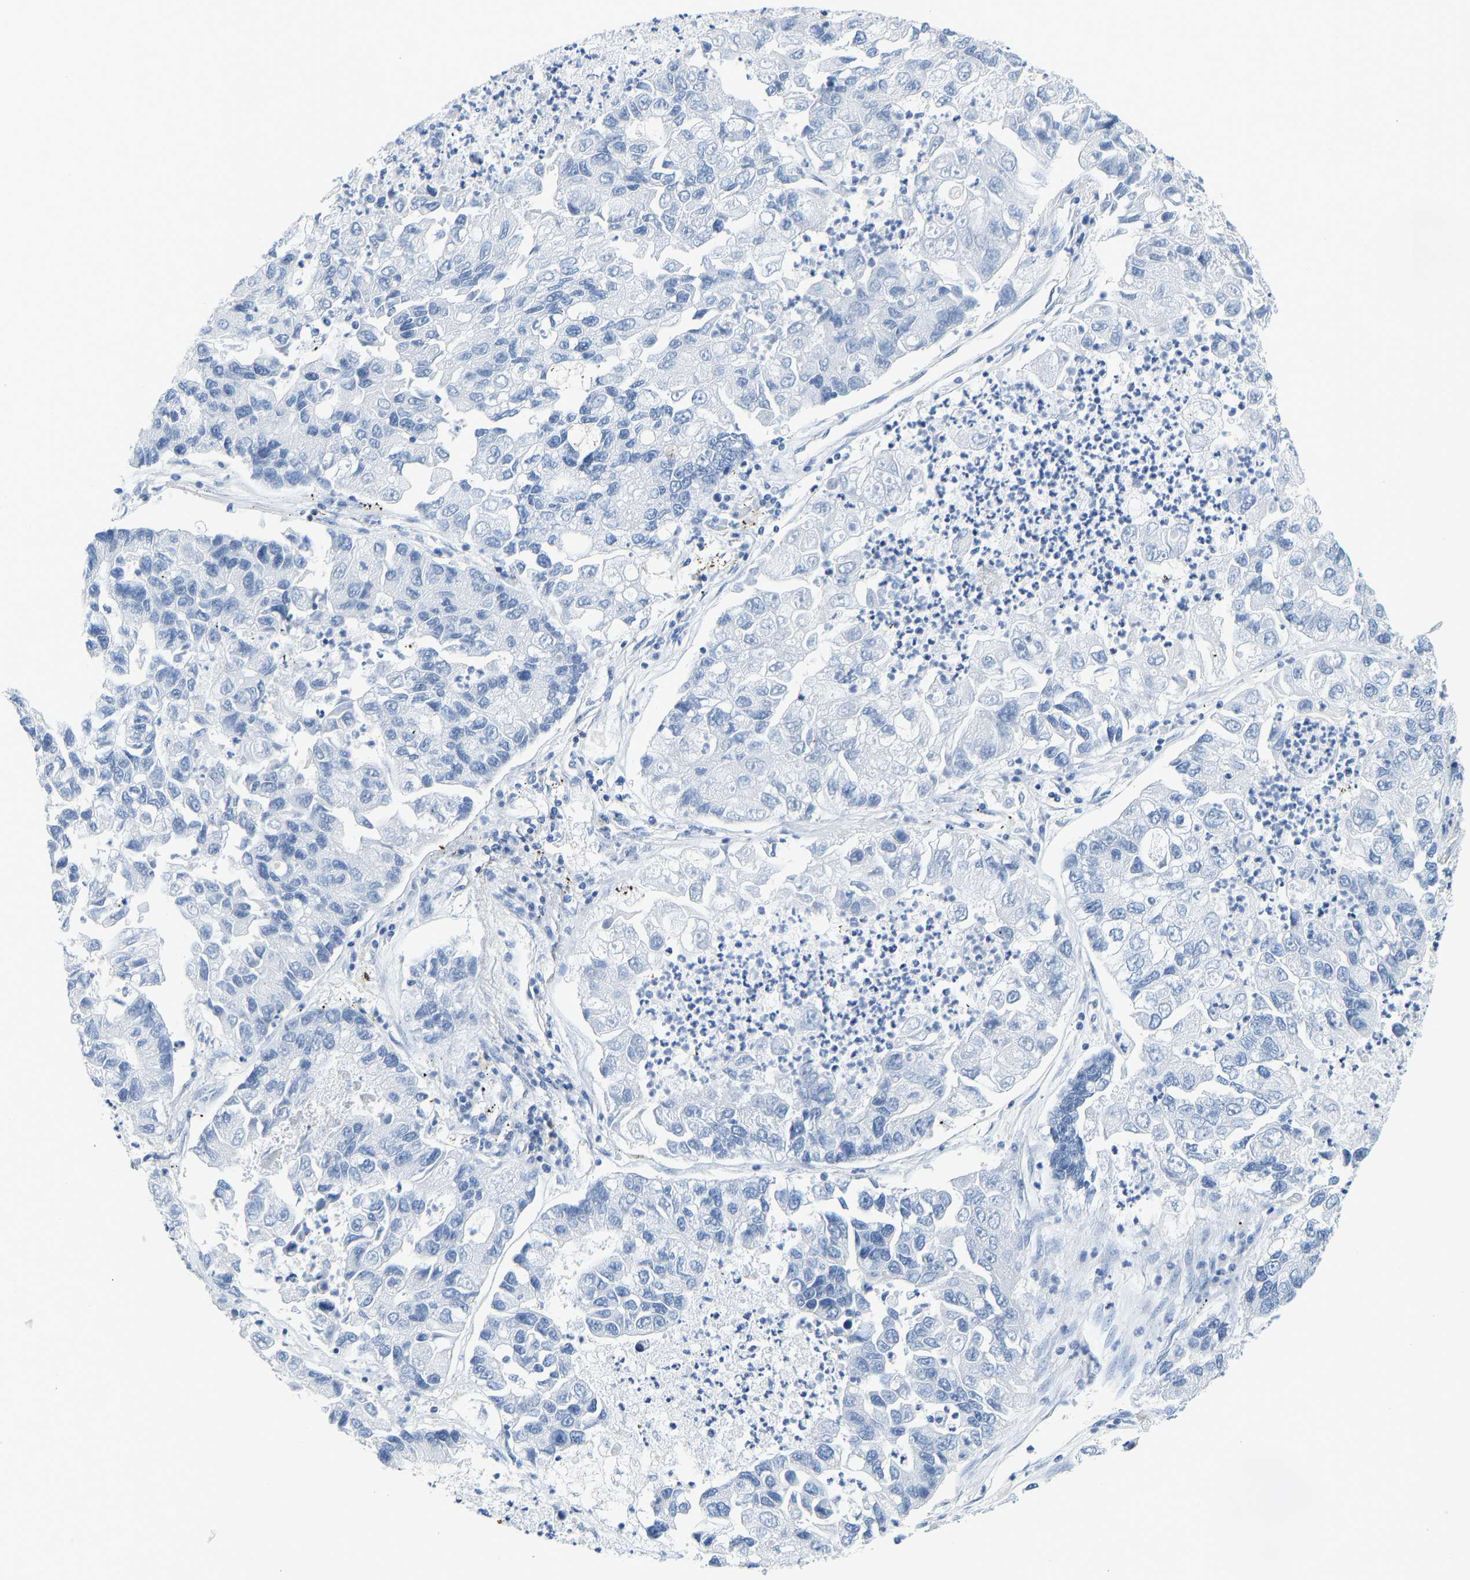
{"staining": {"intensity": "negative", "quantity": "none", "location": "none"}, "tissue": "lung cancer", "cell_type": "Tumor cells", "image_type": "cancer", "snomed": [{"axis": "morphology", "description": "Adenocarcinoma, NOS"}, {"axis": "topography", "description": "Lung"}], "caption": "IHC photomicrograph of human lung adenocarcinoma stained for a protein (brown), which demonstrates no expression in tumor cells. (DAB IHC, high magnification).", "gene": "SERPINB3", "patient": {"sex": "female", "age": 51}}